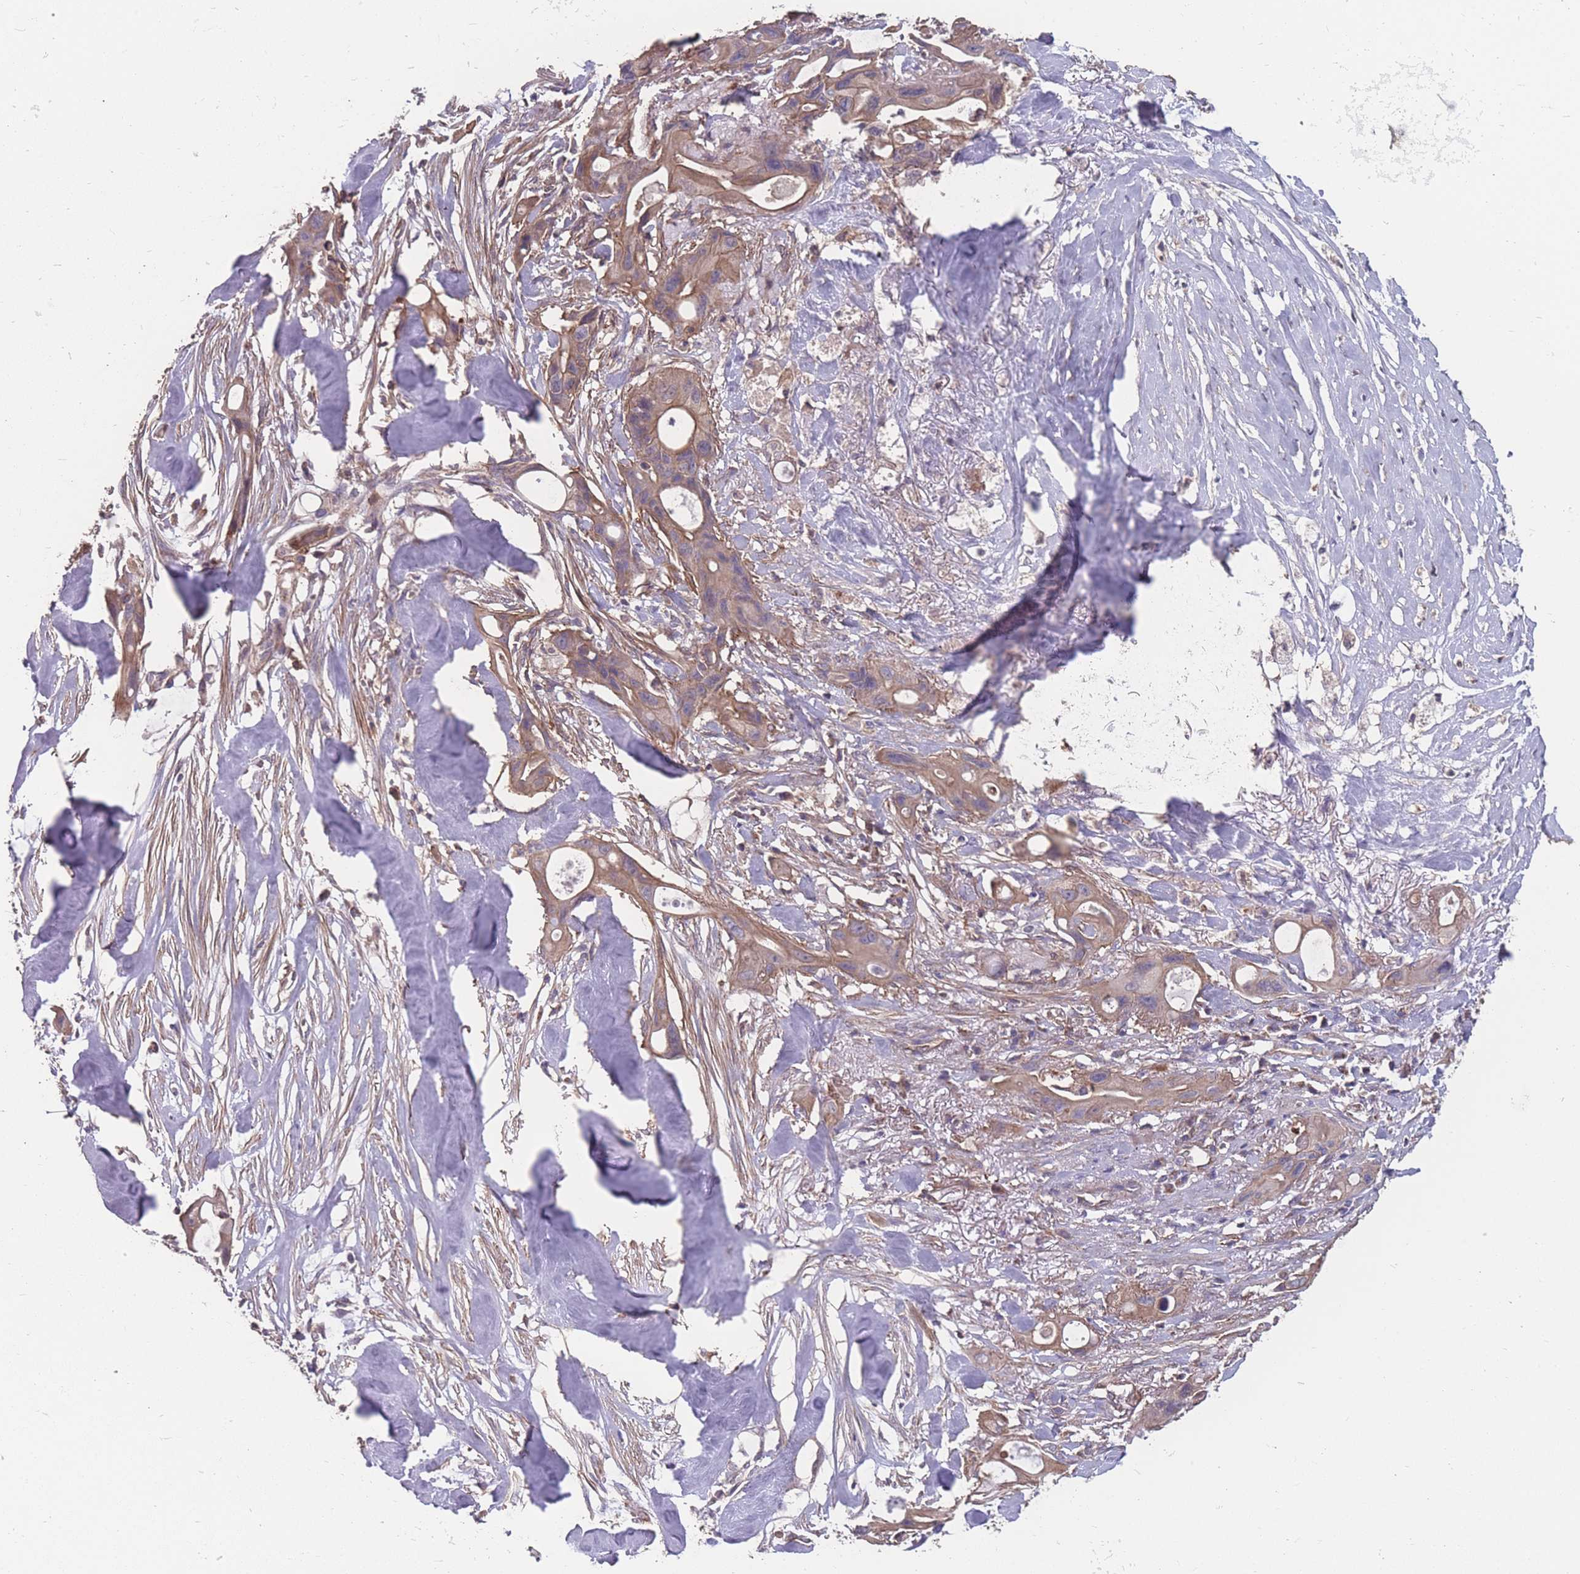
{"staining": {"intensity": "weak", "quantity": "<25%", "location": "cytoplasmic/membranous"}, "tissue": "ovarian cancer", "cell_type": "Tumor cells", "image_type": "cancer", "snomed": [{"axis": "morphology", "description": "Cystadenocarcinoma, mucinous, NOS"}, {"axis": "topography", "description": "Ovary"}], "caption": "IHC image of human ovarian mucinous cystadenocarcinoma stained for a protein (brown), which exhibits no positivity in tumor cells.", "gene": "NUDT21", "patient": {"sex": "female", "age": 70}}